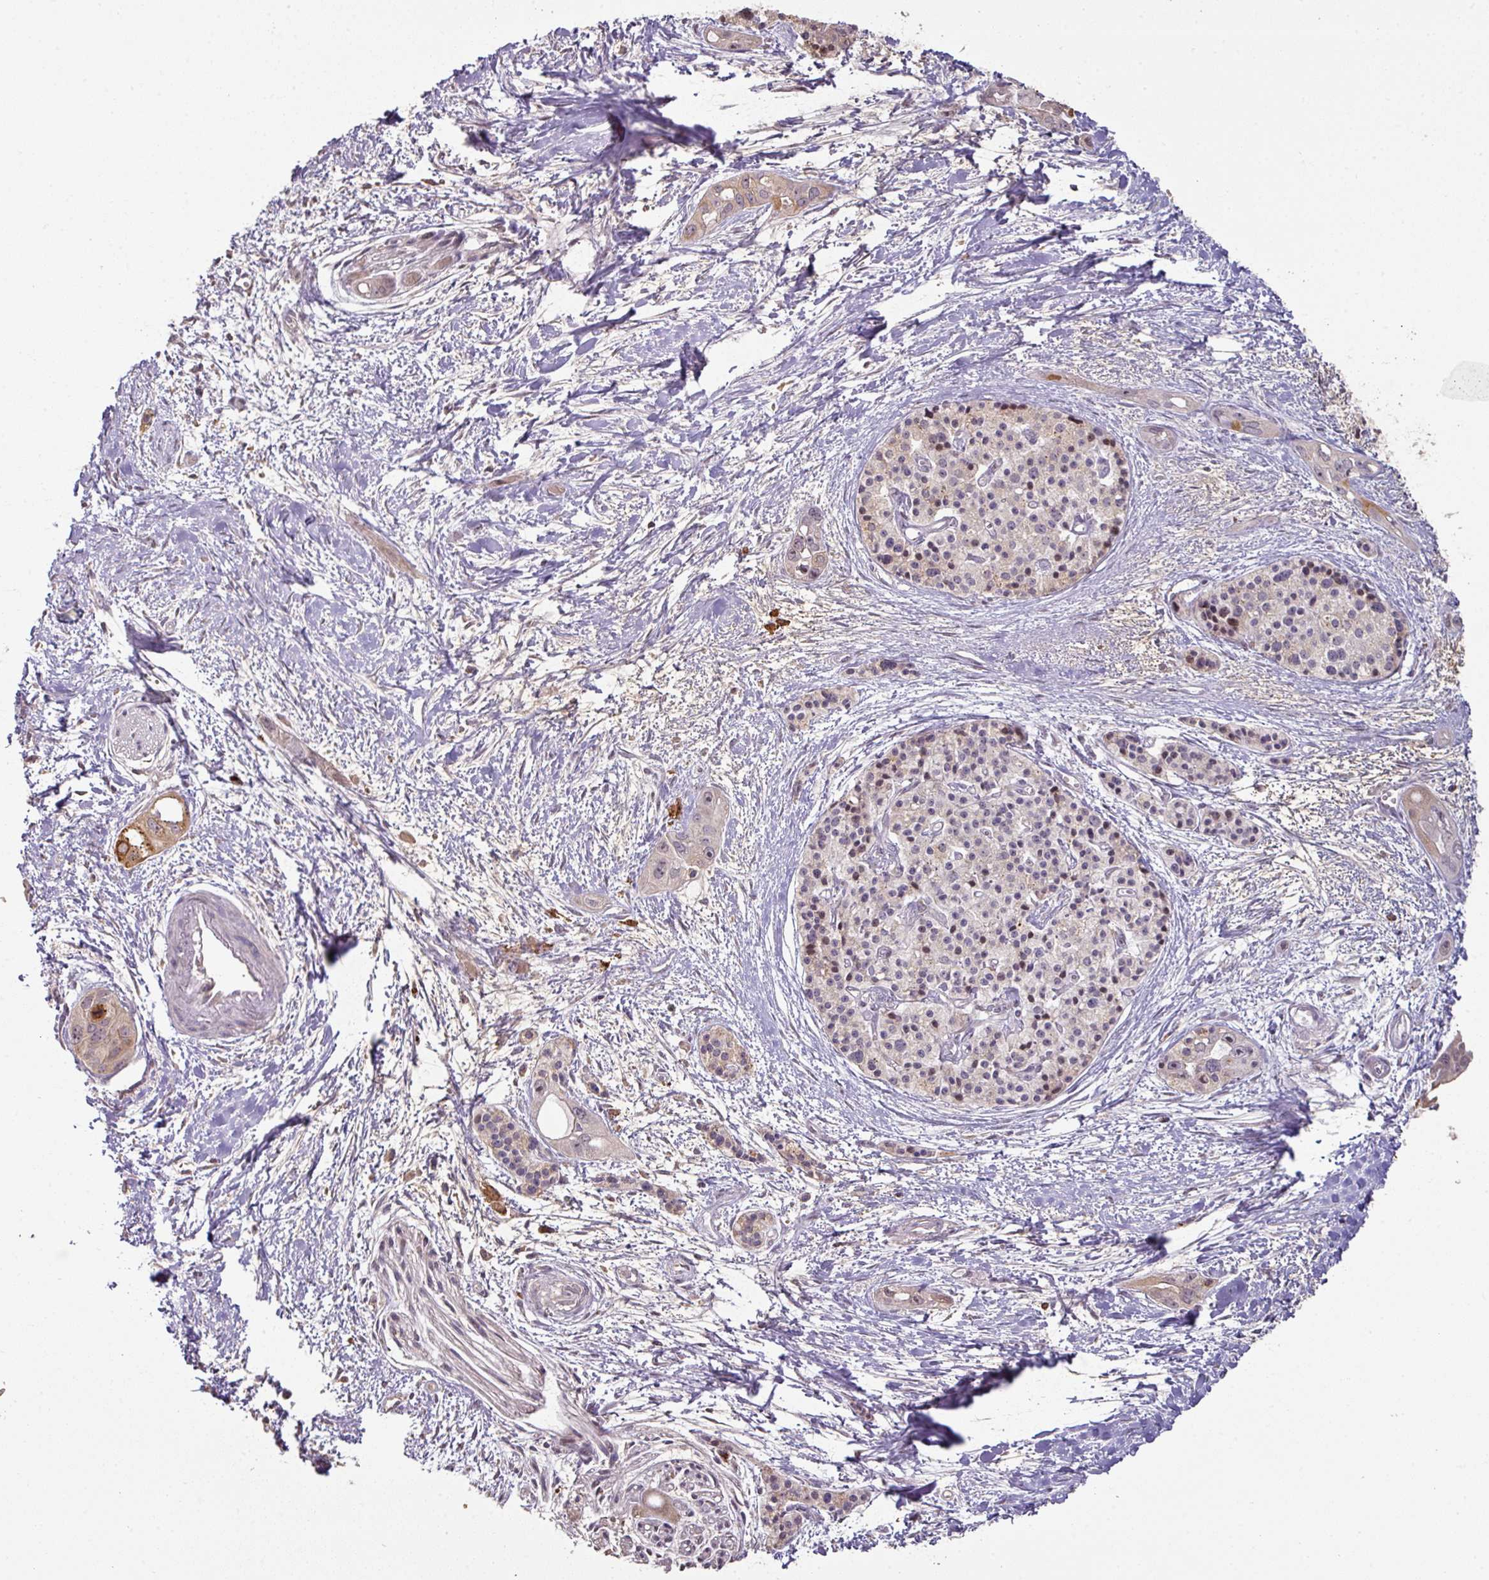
{"staining": {"intensity": "moderate", "quantity": "<25%", "location": "cytoplasmic/membranous"}, "tissue": "pancreatic cancer", "cell_type": "Tumor cells", "image_type": "cancer", "snomed": [{"axis": "morphology", "description": "Adenocarcinoma, NOS"}, {"axis": "topography", "description": "Pancreas"}], "caption": "This photomicrograph demonstrates adenocarcinoma (pancreatic) stained with IHC to label a protein in brown. The cytoplasmic/membranous of tumor cells show moderate positivity for the protein. Nuclei are counter-stained blue.", "gene": "CXCR5", "patient": {"sex": "female", "age": 50}}